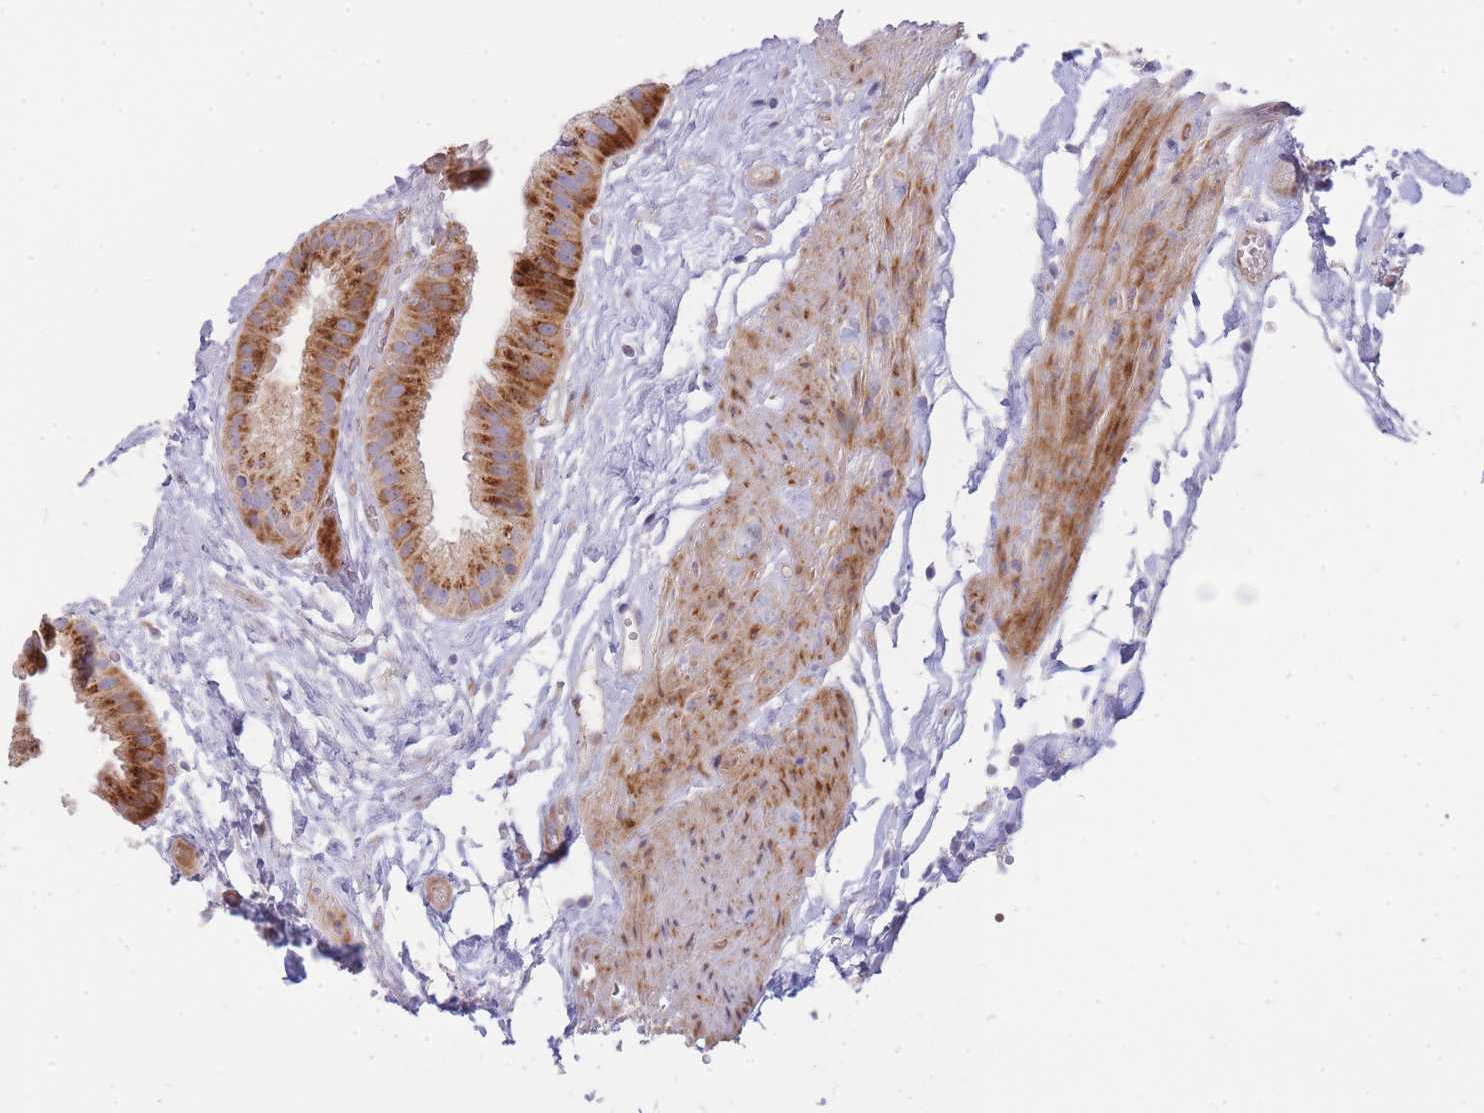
{"staining": {"intensity": "strong", "quantity": ">75%", "location": "cytoplasmic/membranous"}, "tissue": "gallbladder", "cell_type": "Glandular cells", "image_type": "normal", "snomed": [{"axis": "morphology", "description": "Normal tissue, NOS"}, {"axis": "topography", "description": "Gallbladder"}], "caption": "Gallbladder was stained to show a protein in brown. There is high levels of strong cytoplasmic/membranous staining in about >75% of glandular cells.", "gene": "ATP5MC2", "patient": {"sex": "female", "age": 61}}